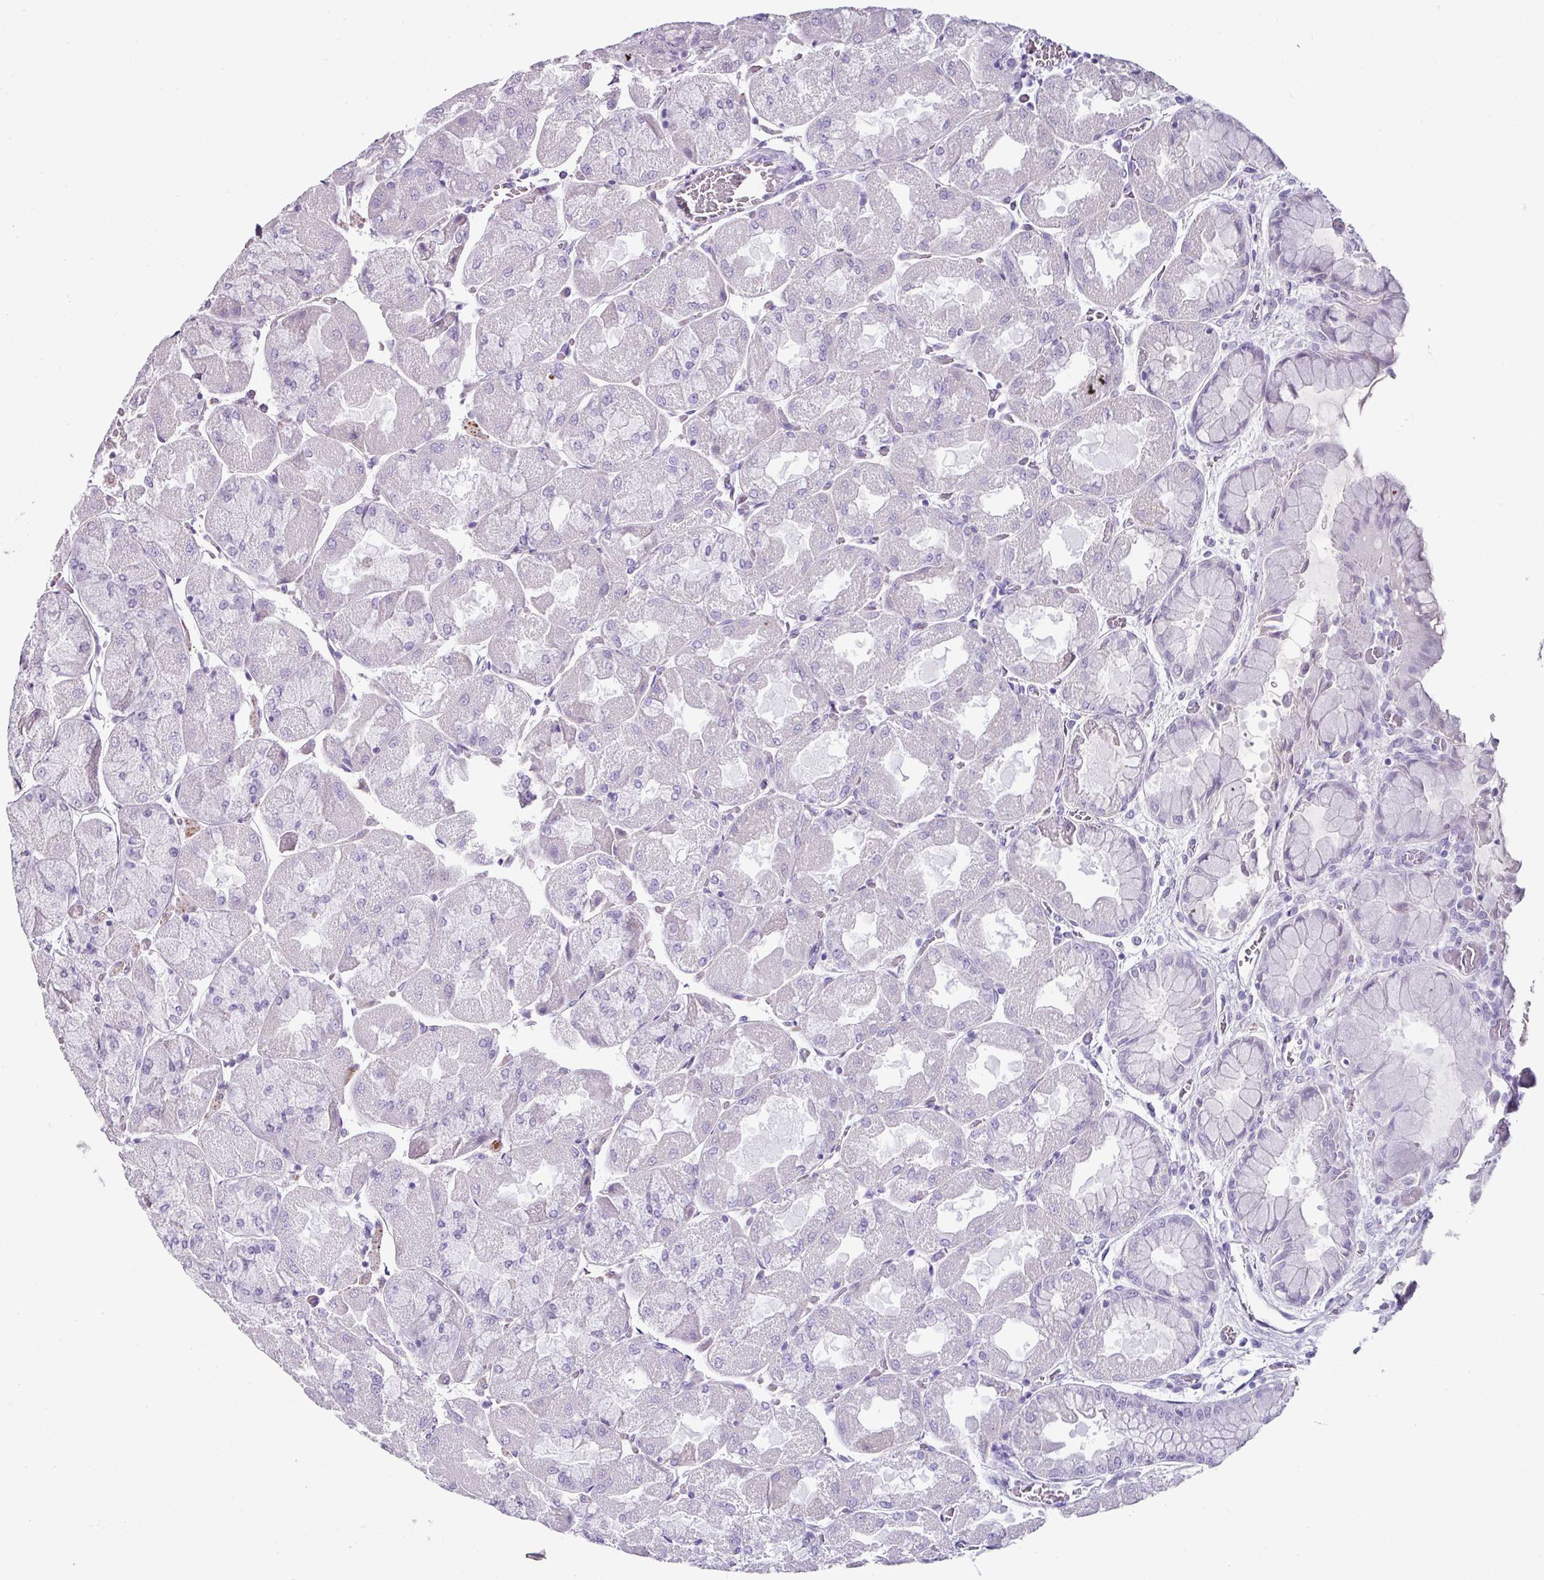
{"staining": {"intensity": "negative", "quantity": "none", "location": "none"}, "tissue": "stomach", "cell_type": "Glandular cells", "image_type": "normal", "snomed": [{"axis": "morphology", "description": "Normal tissue, NOS"}, {"axis": "topography", "description": "Stomach"}], "caption": "IHC photomicrograph of unremarkable human stomach stained for a protein (brown), which exhibits no expression in glandular cells.", "gene": "TRA2A", "patient": {"sex": "female", "age": 61}}